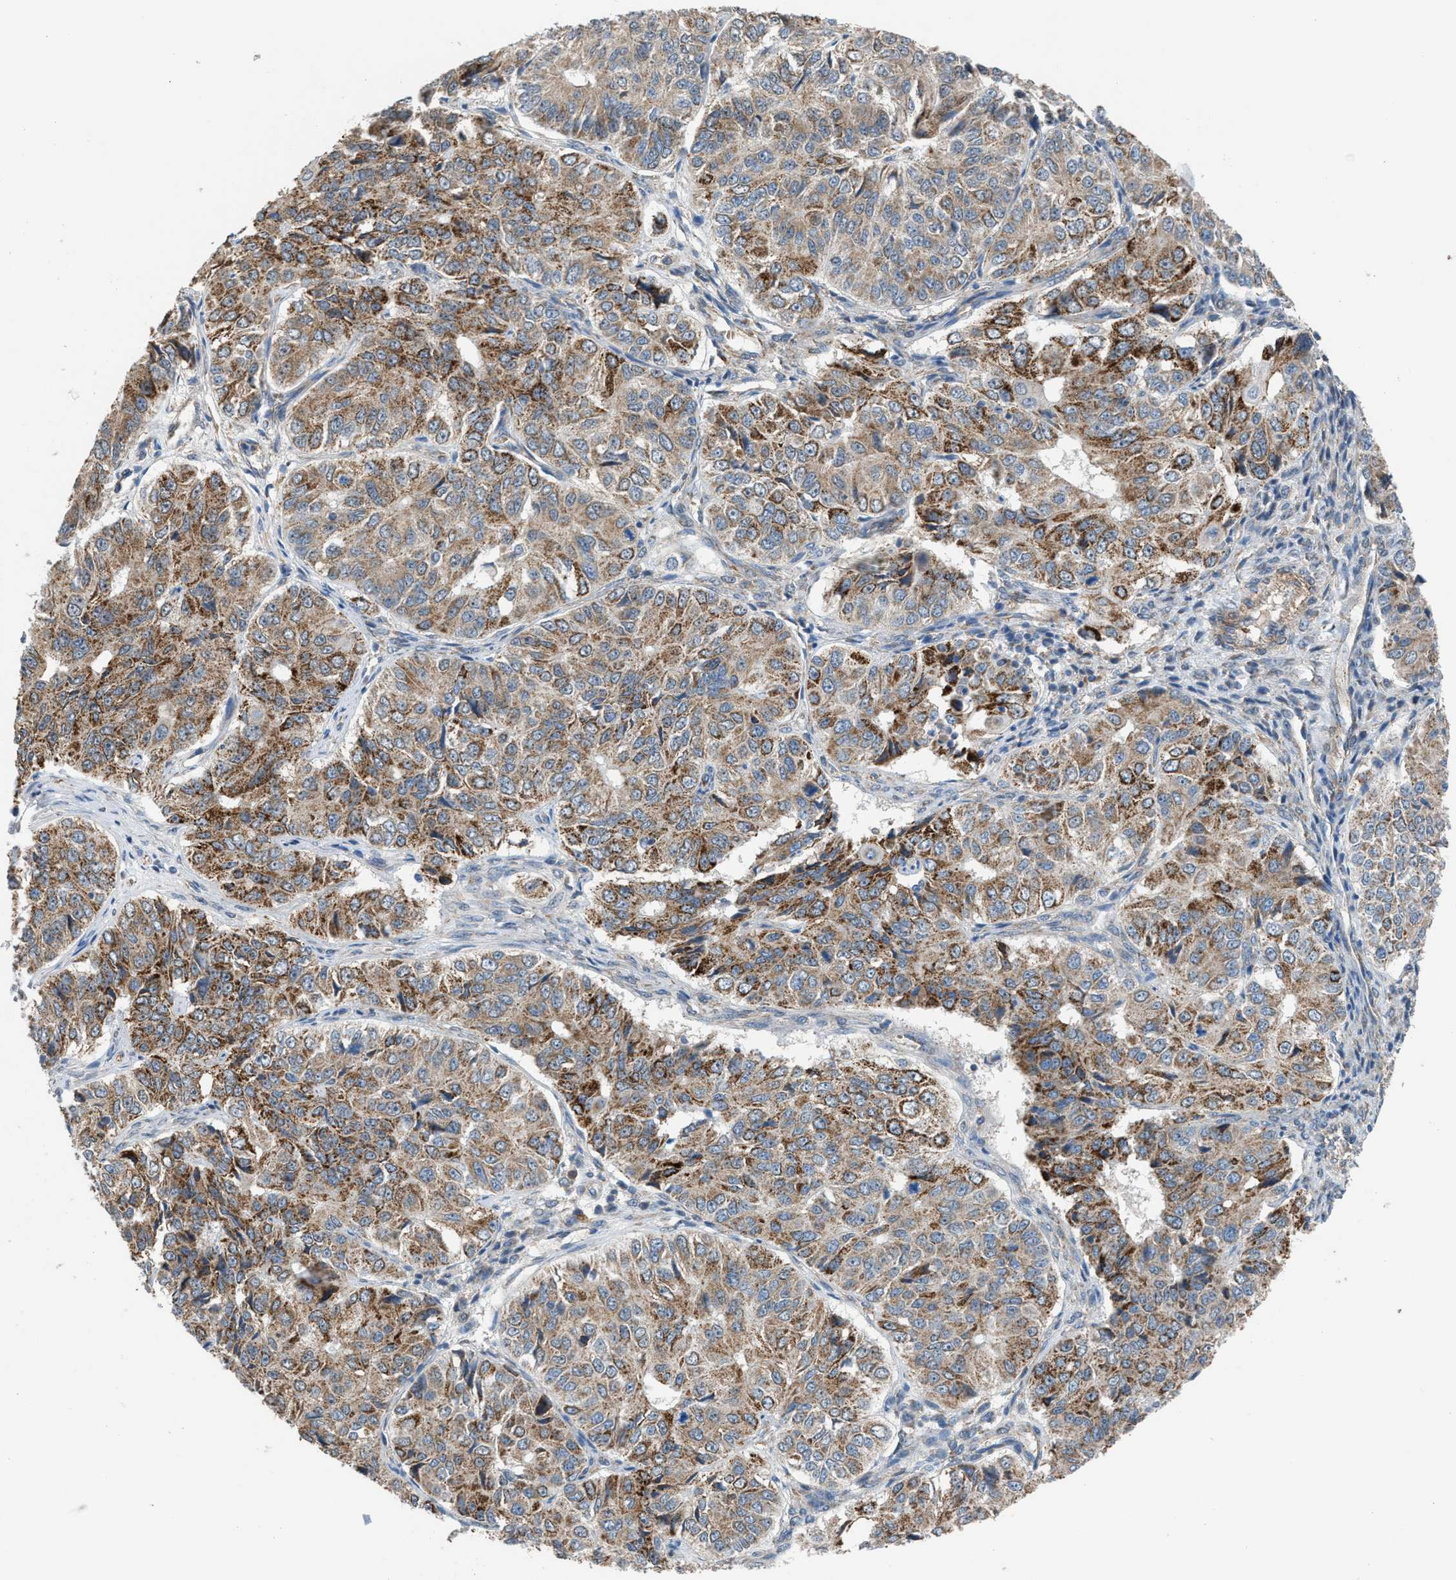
{"staining": {"intensity": "moderate", "quantity": ">75%", "location": "cytoplasmic/membranous"}, "tissue": "ovarian cancer", "cell_type": "Tumor cells", "image_type": "cancer", "snomed": [{"axis": "morphology", "description": "Carcinoma, endometroid"}, {"axis": "topography", "description": "Ovary"}], "caption": "This is a photomicrograph of IHC staining of ovarian endometroid carcinoma, which shows moderate positivity in the cytoplasmic/membranous of tumor cells.", "gene": "SLC10A3", "patient": {"sex": "female", "age": 51}}